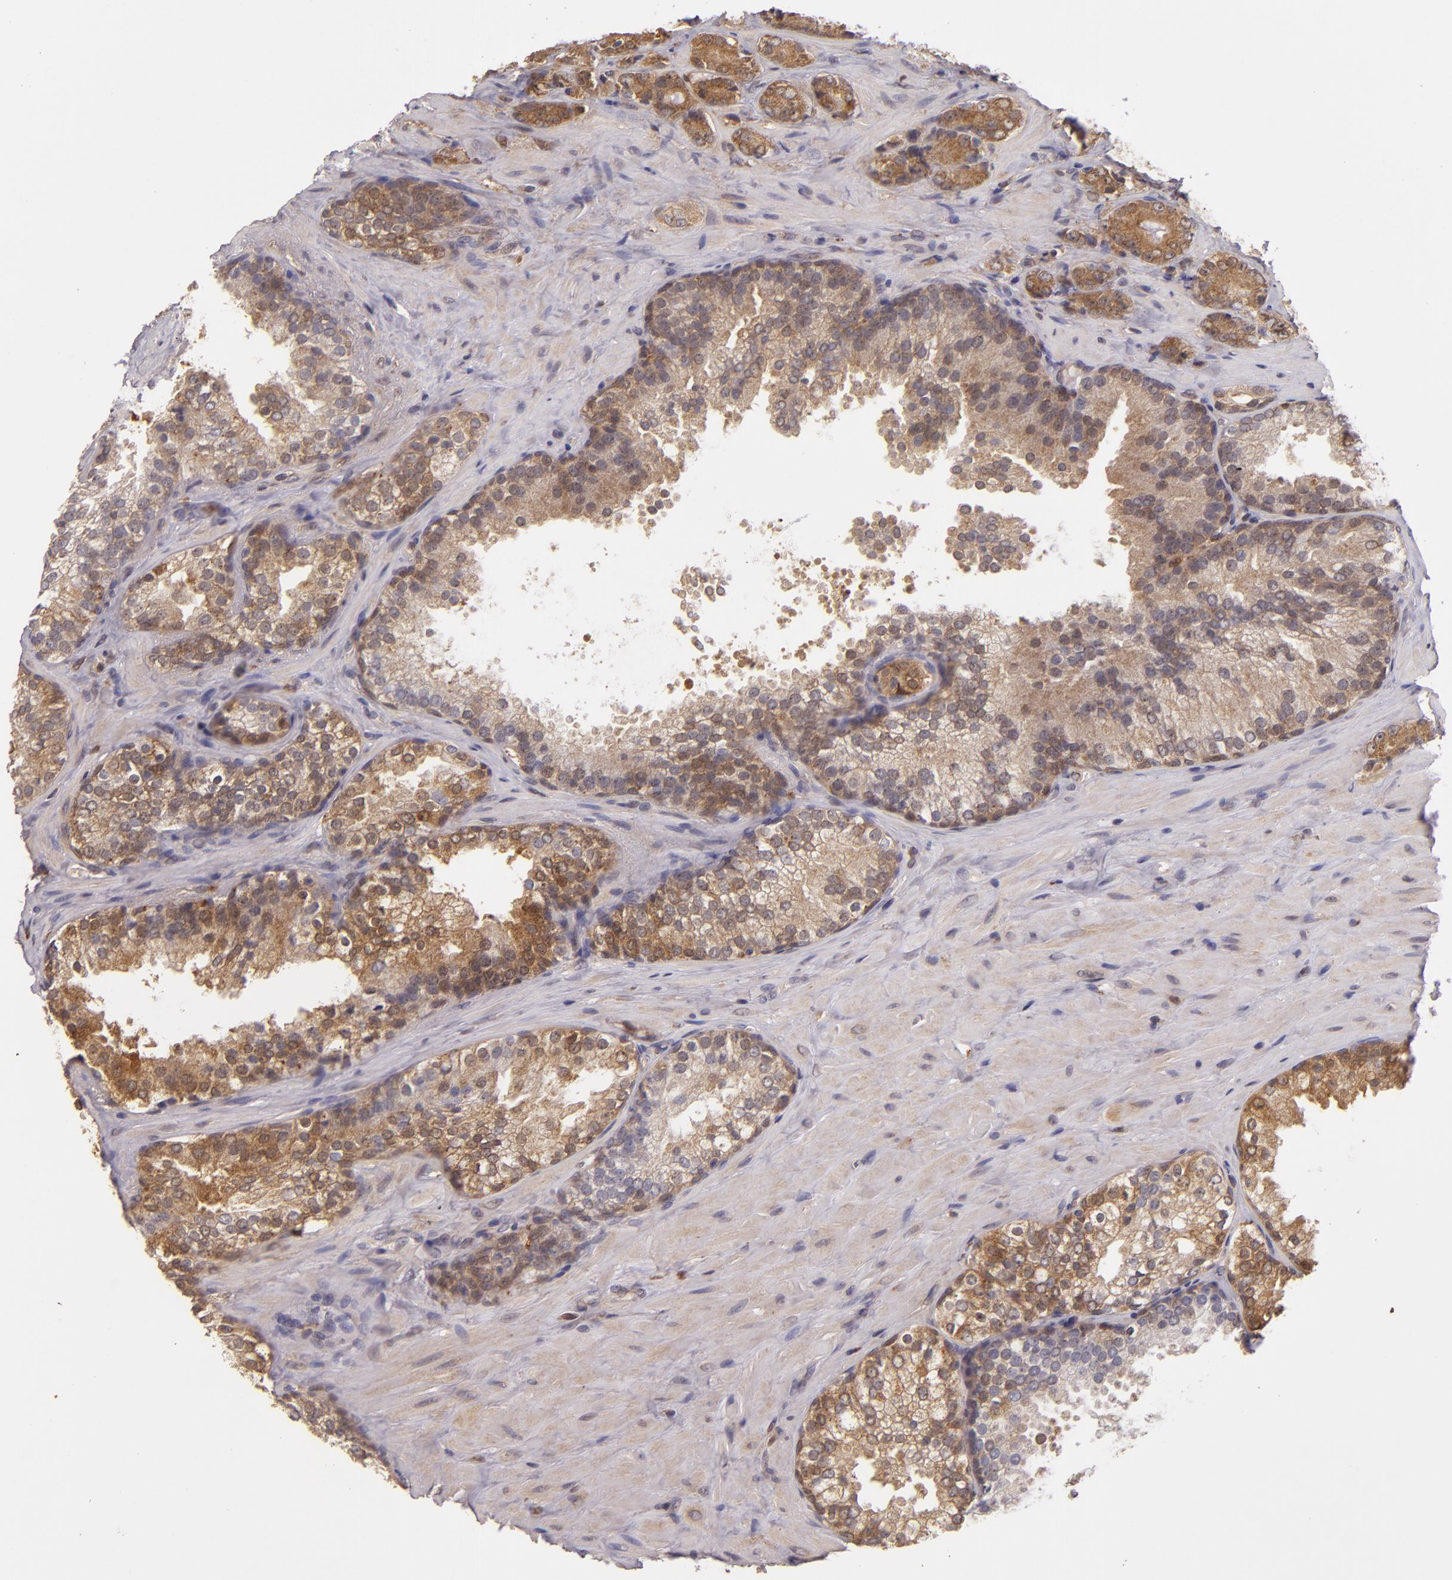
{"staining": {"intensity": "moderate", "quantity": ">75%", "location": "cytoplasmic/membranous"}, "tissue": "prostate cancer", "cell_type": "Tumor cells", "image_type": "cancer", "snomed": [{"axis": "morphology", "description": "Adenocarcinoma, High grade"}, {"axis": "topography", "description": "Prostate"}], "caption": "Immunohistochemistry micrograph of neoplastic tissue: prostate cancer (adenocarcinoma (high-grade)) stained using immunohistochemistry demonstrates medium levels of moderate protein expression localized specifically in the cytoplasmic/membranous of tumor cells, appearing as a cytoplasmic/membranous brown color.", "gene": "FHIT", "patient": {"sex": "male", "age": 70}}